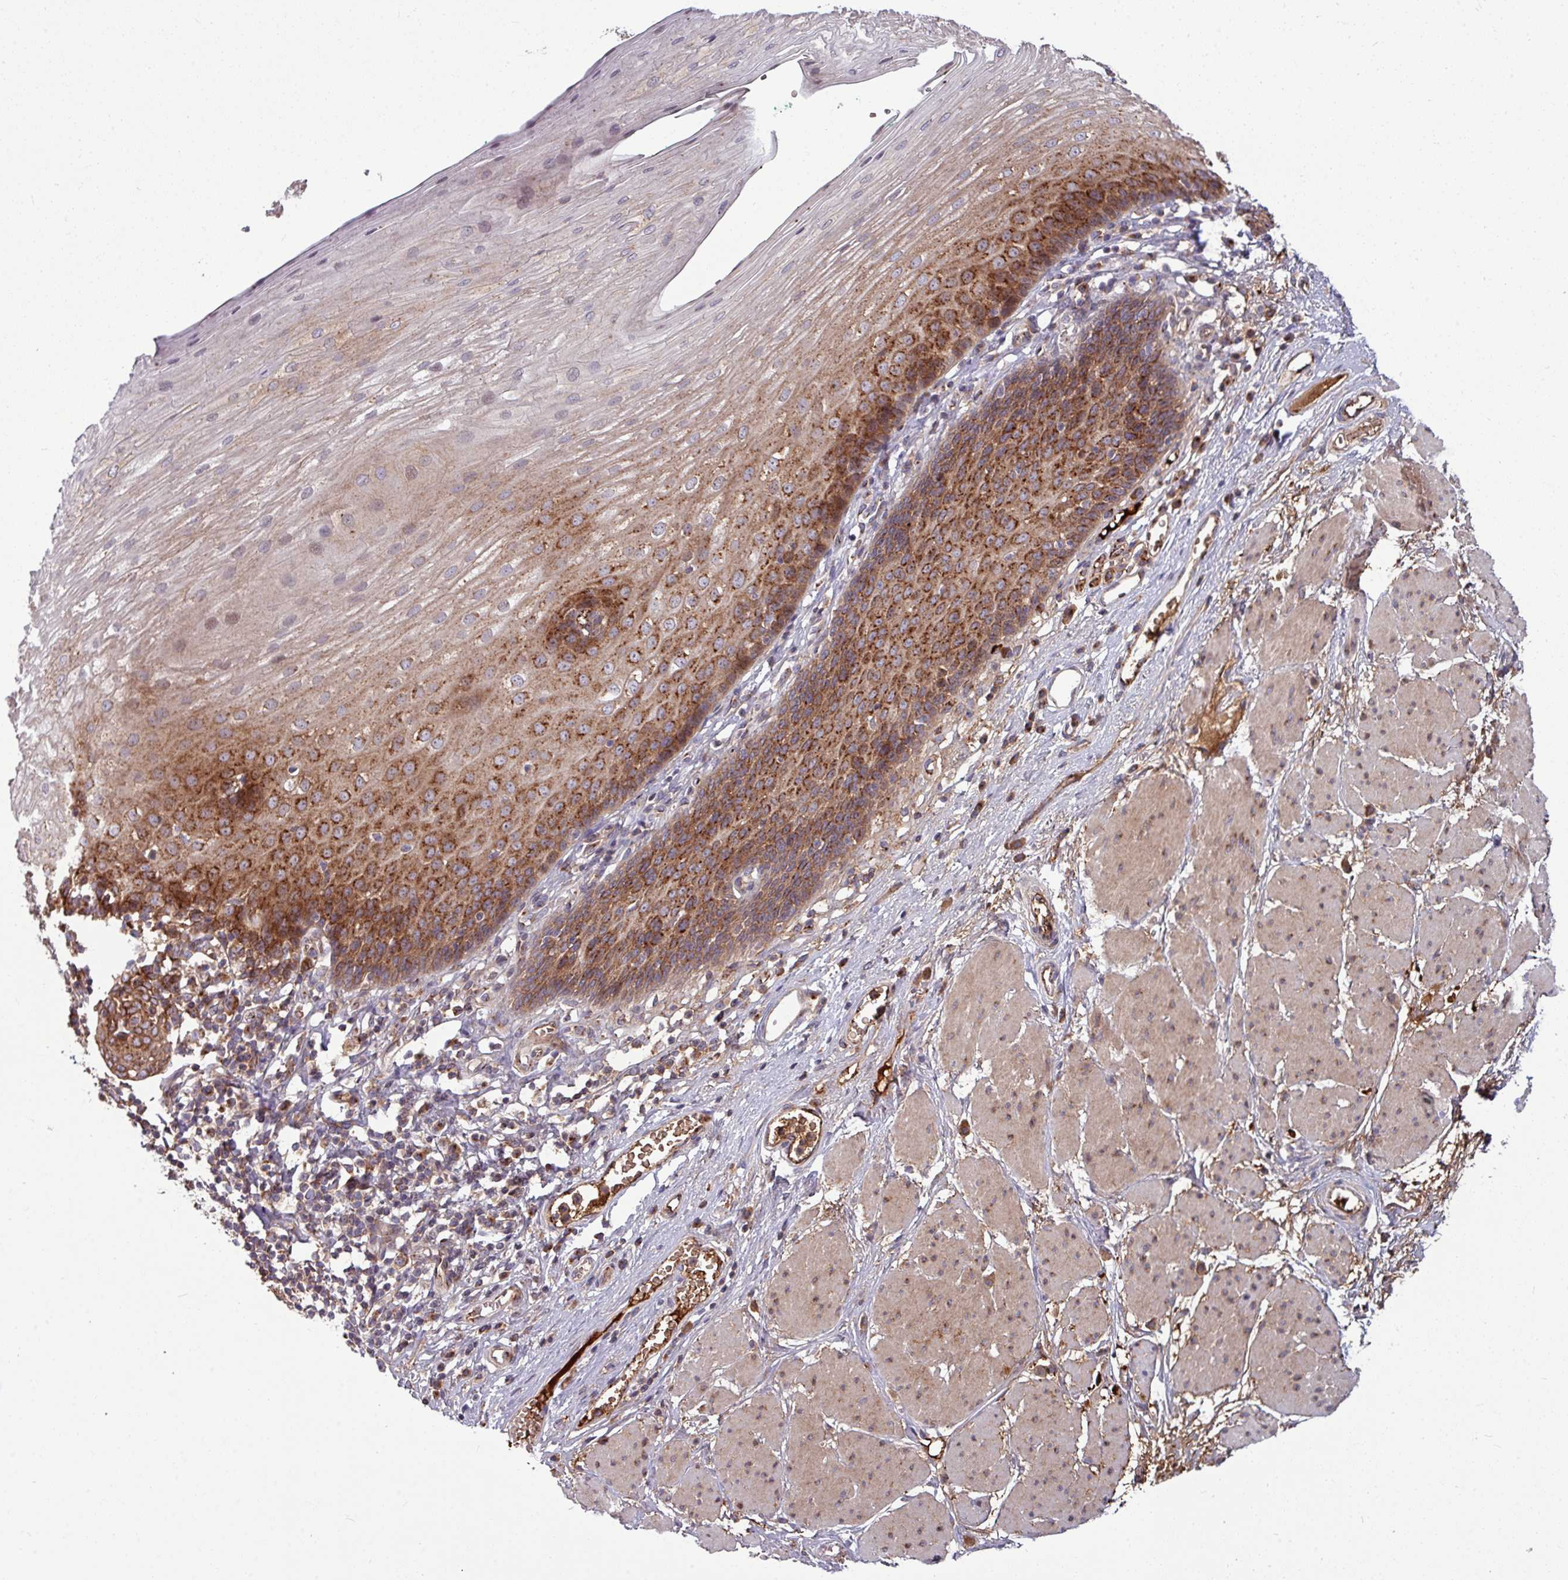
{"staining": {"intensity": "strong", "quantity": "25%-75%", "location": "cytoplasmic/membranous"}, "tissue": "esophagus", "cell_type": "Squamous epithelial cells", "image_type": "normal", "snomed": [{"axis": "morphology", "description": "Normal tissue, NOS"}, {"axis": "topography", "description": "Esophagus"}], "caption": "Protein staining exhibits strong cytoplasmic/membranous staining in approximately 25%-75% of squamous epithelial cells in benign esophagus.", "gene": "LSM12", "patient": {"sex": "male", "age": 69}}